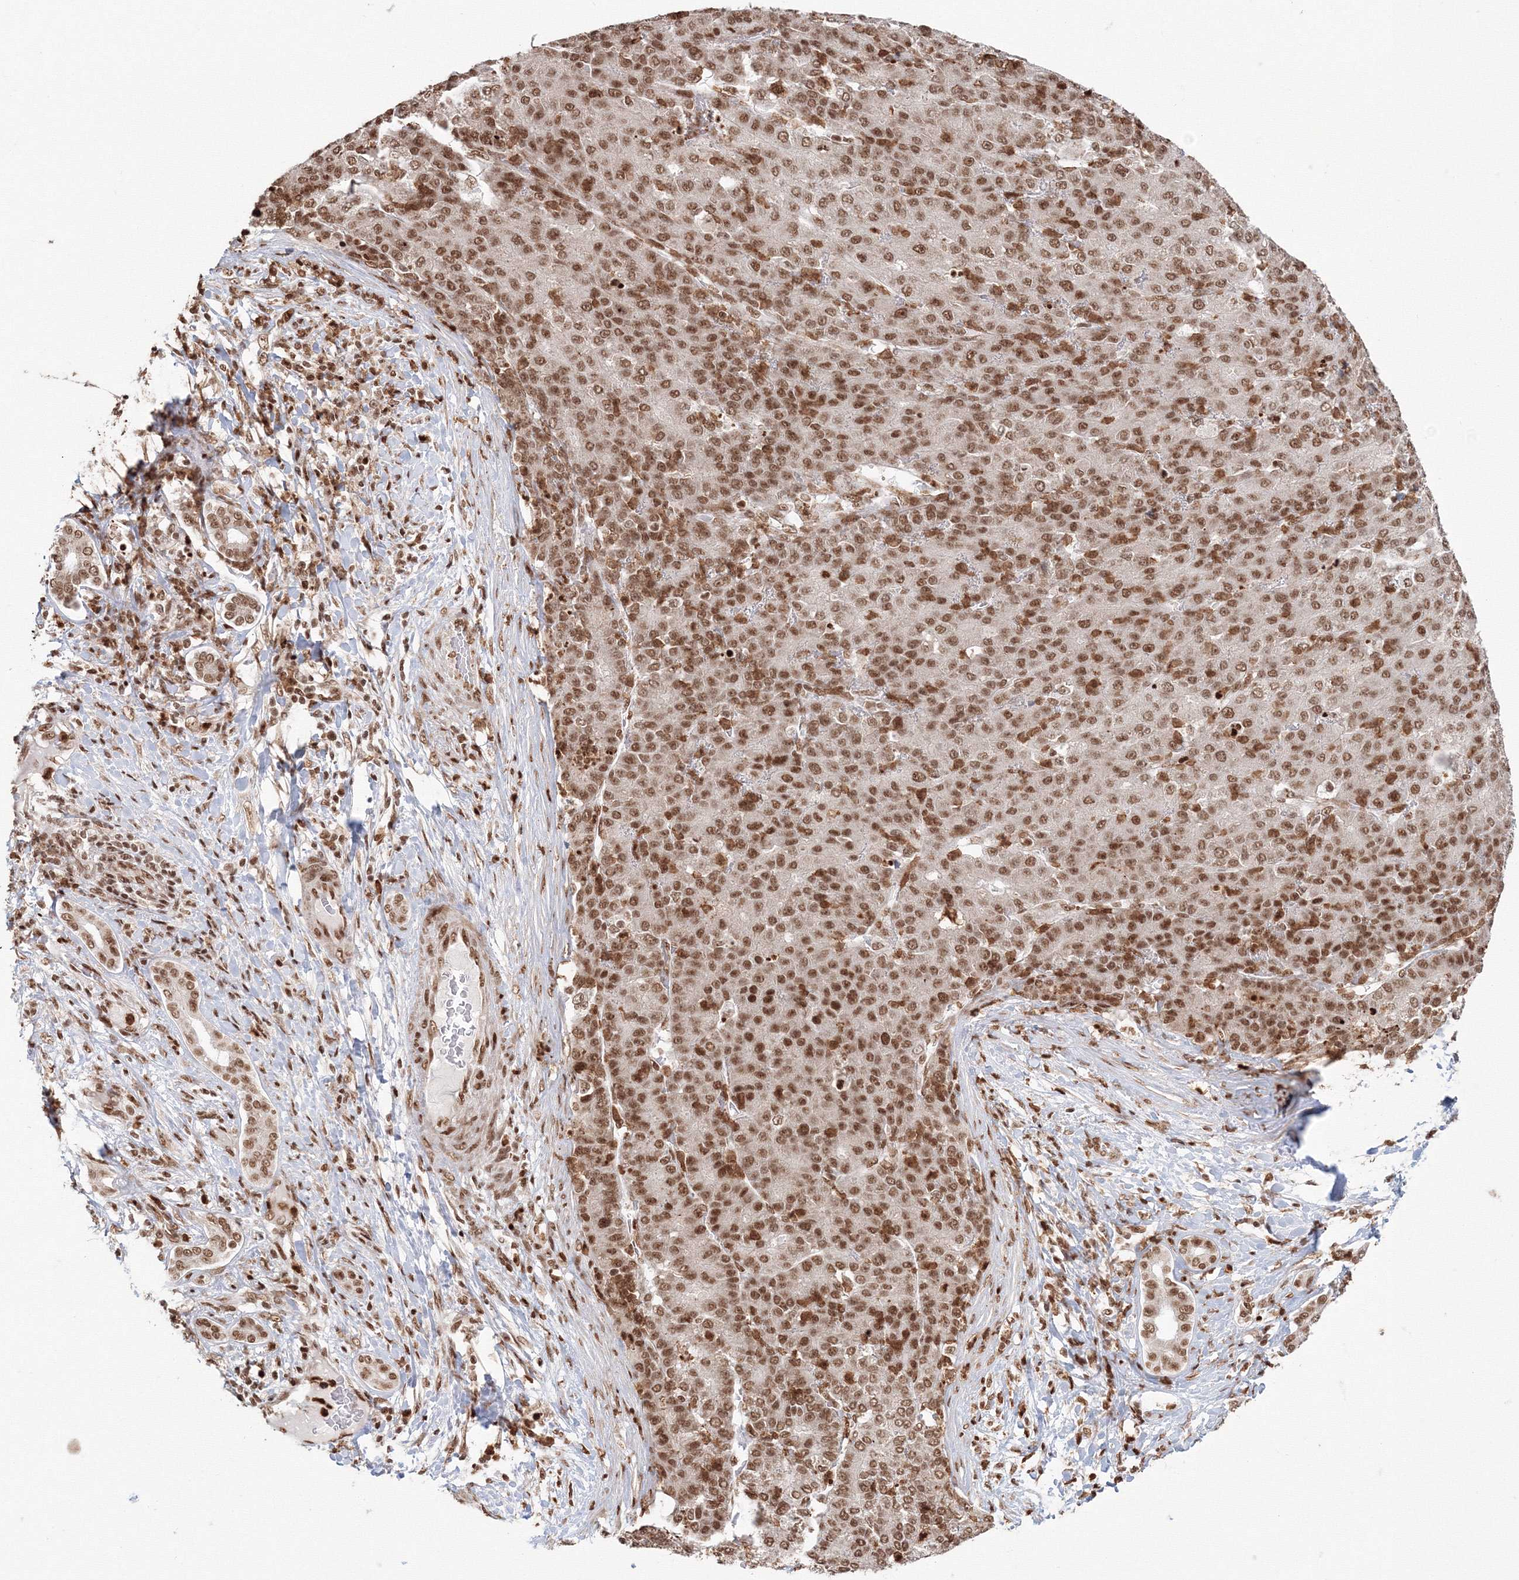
{"staining": {"intensity": "moderate", "quantity": ">75%", "location": "nuclear"}, "tissue": "liver cancer", "cell_type": "Tumor cells", "image_type": "cancer", "snomed": [{"axis": "morphology", "description": "Carcinoma, Hepatocellular, NOS"}, {"axis": "topography", "description": "Liver"}], "caption": "Protein staining of liver cancer tissue exhibits moderate nuclear staining in approximately >75% of tumor cells.", "gene": "KIF20A", "patient": {"sex": "male", "age": 65}}